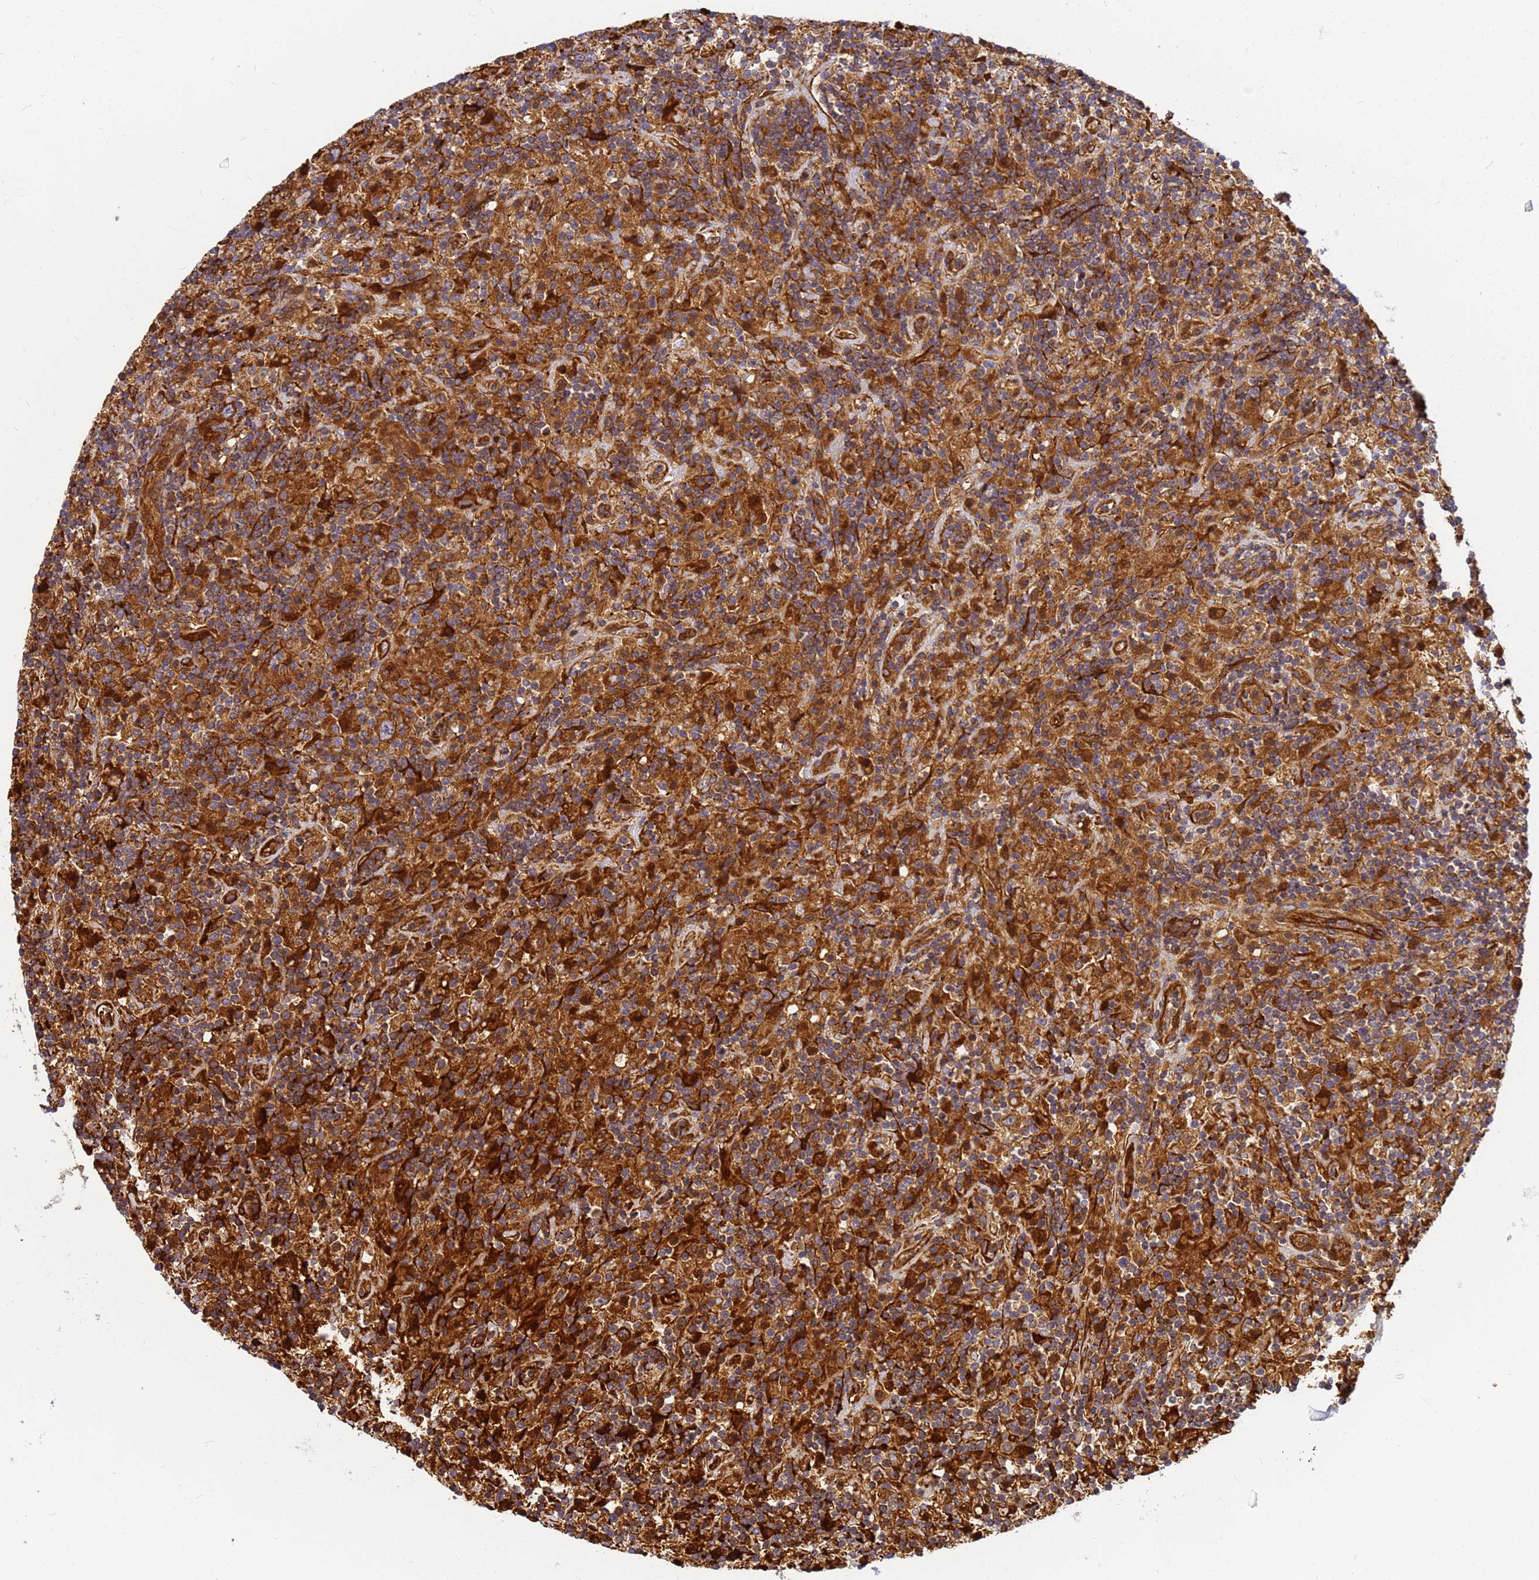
{"staining": {"intensity": "moderate", "quantity": ">75%", "location": "cytoplasmic/membranous"}, "tissue": "lymphoma", "cell_type": "Tumor cells", "image_type": "cancer", "snomed": [{"axis": "morphology", "description": "Hodgkin's disease, NOS"}, {"axis": "topography", "description": "Lymph node"}], "caption": "The histopathology image displays staining of lymphoma, revealing moderate cytoplasmic/membranous protein expression (brown color) within tumor cells.", "gene": "C2CD5", "patient": {"sex": "male", "age": 70}}